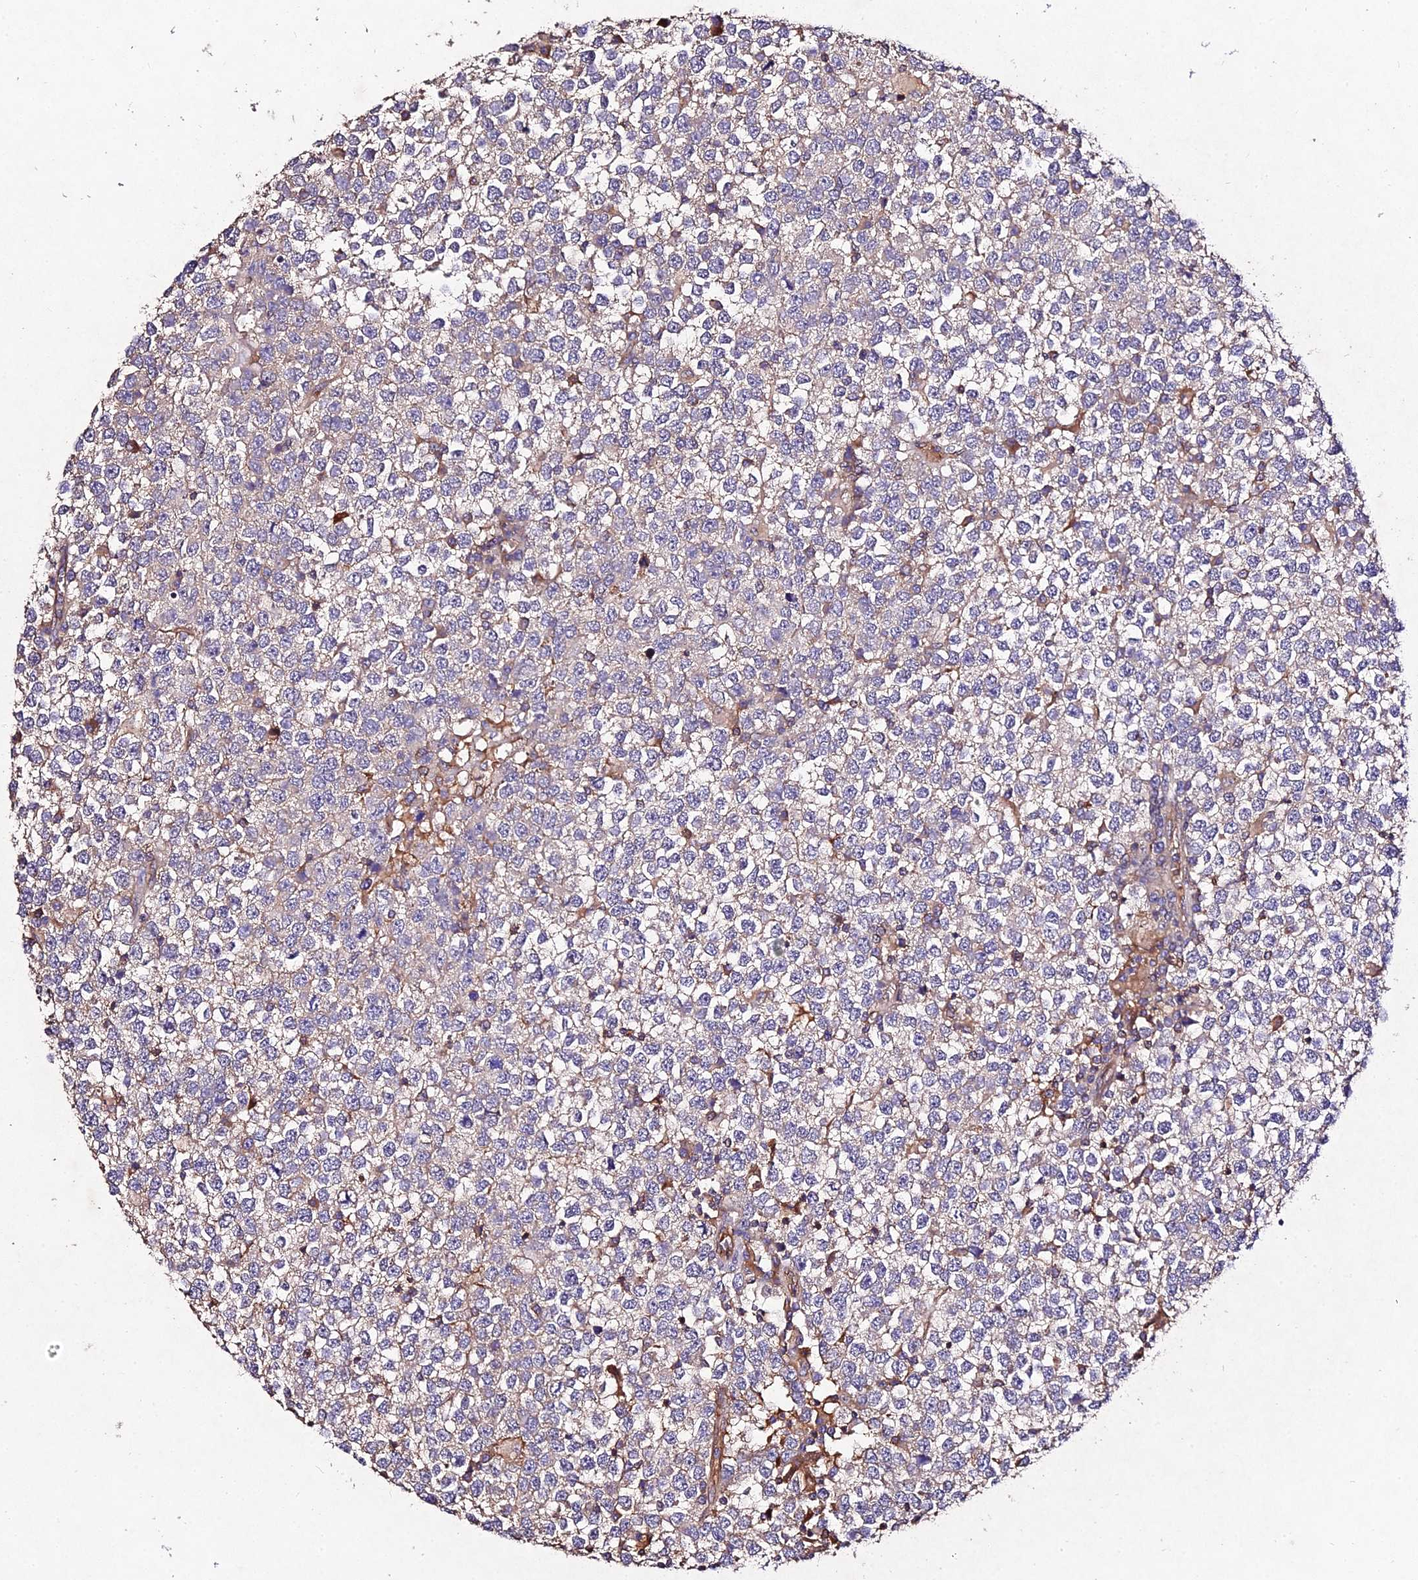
{"staining": {"intensity": "negative", "quantity": "none", "location": "none"}, "tissue": "testis cancer", "cell_type": "Tumor cells", "image_type": "cancer", "snomed": [{"axis": "morphology", "description": "Seminoma, NOS"}, {"axis": "topography", "description": "Testis"}], "caption": "Immunohistochemistry (IHC) photomicrograph of neoplastic tissue: testis cancer (seminoma) stained with DAB (3,3'-diaminobenzidine) reveals no significant protein staining in tumor cells.", "gene": "AP3M2", "patient": {"sex": "male", "age": 65}}